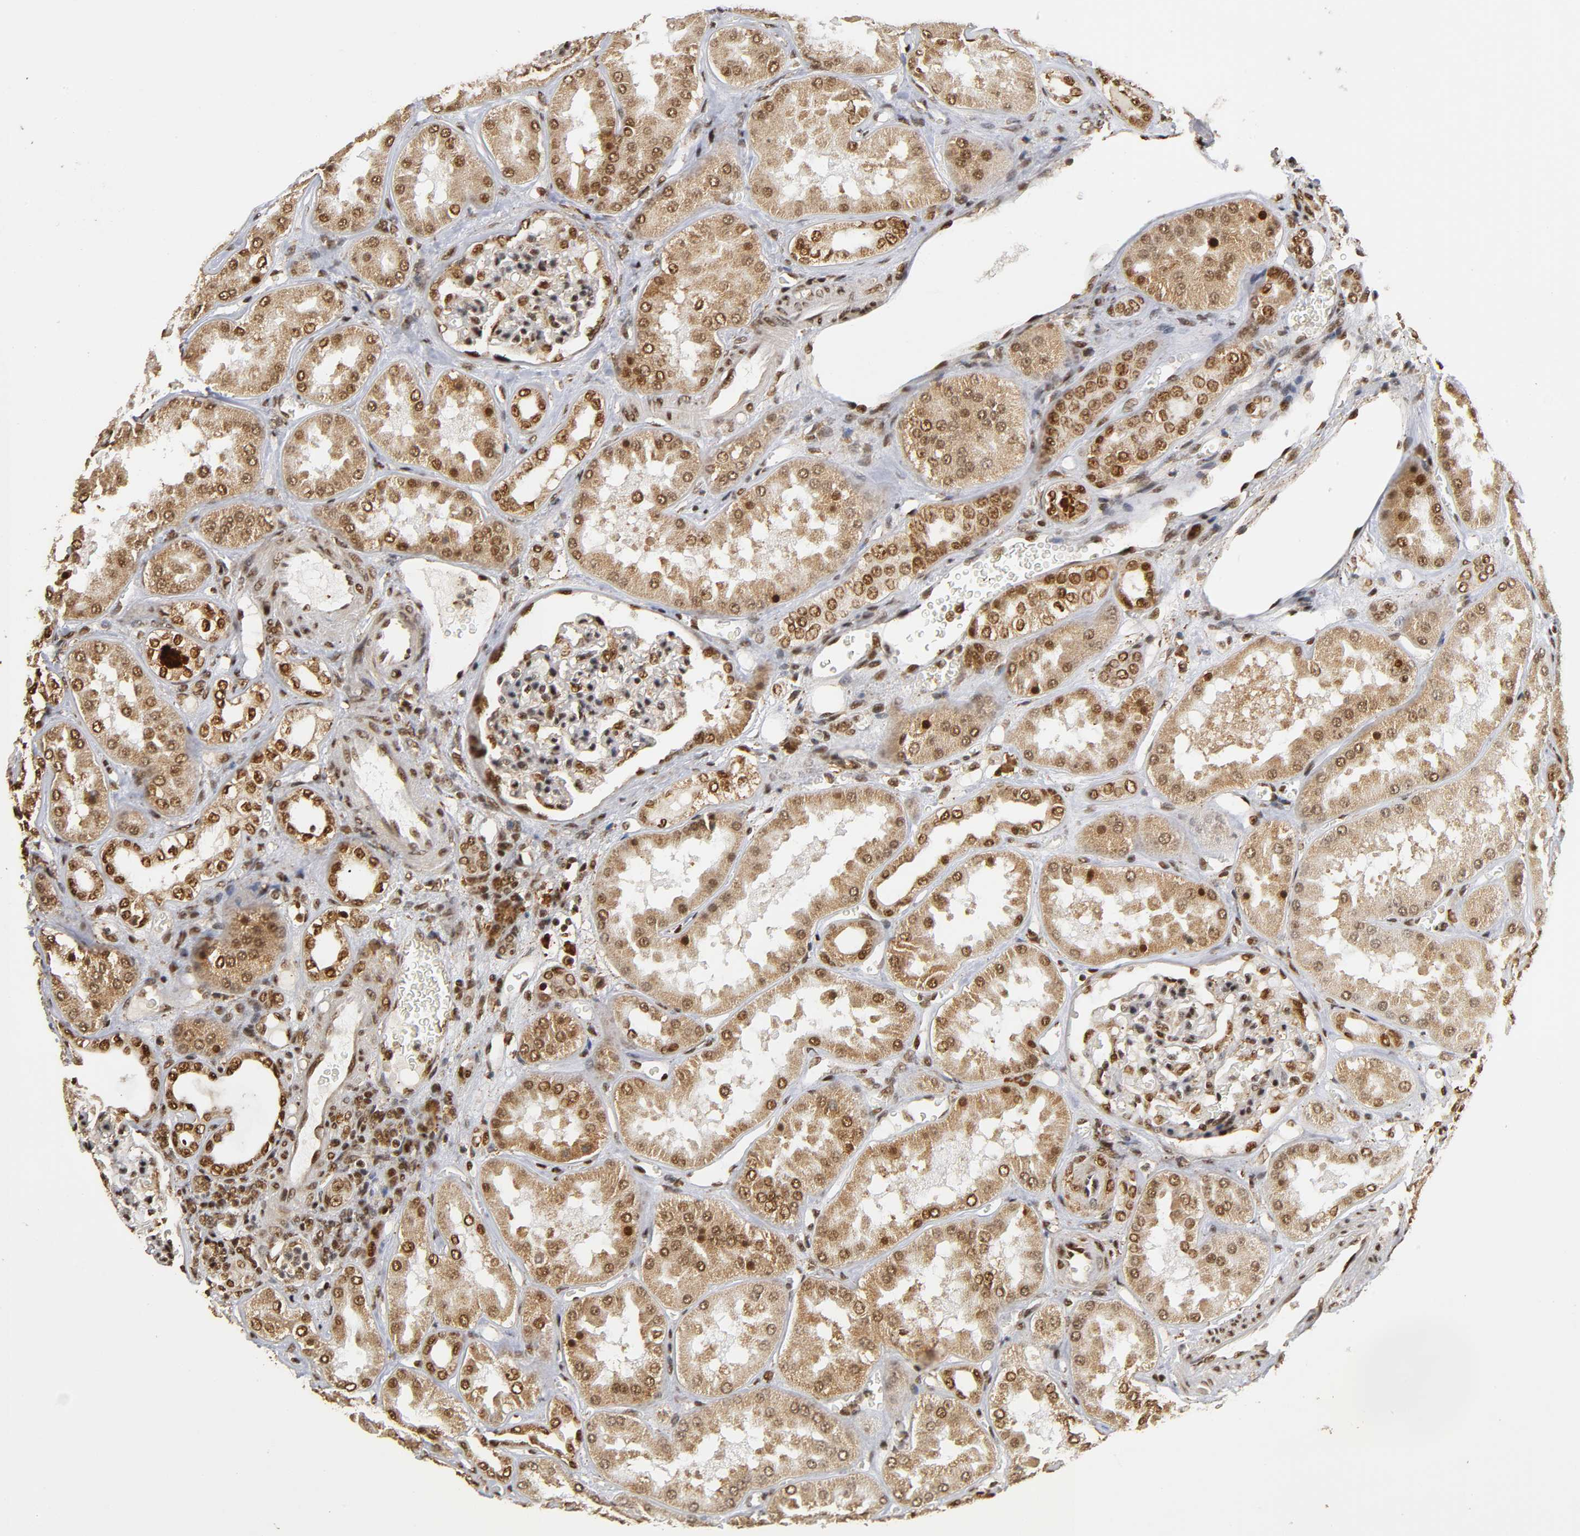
{"staining": {"intensity": "strong", "quantity": "25%-75%", "location": "nuclear"}, "tissue": "kidney", "cell_type": "Cells in glomeruli", "image_type": "normal", "snomed": [{"axis": "morphology", "description": "Normal tissue, NOS"}, {"axis": "topography", "description": "Kidney"}], "caption": "Immunohistochemical staining of unremarkable human kidney demonstrates high levels of strong nuclear staining in about 25%-75% of cells in glomeruli.", "gene": "RNF122", "patient": {"sex": "female", "age": 56}}